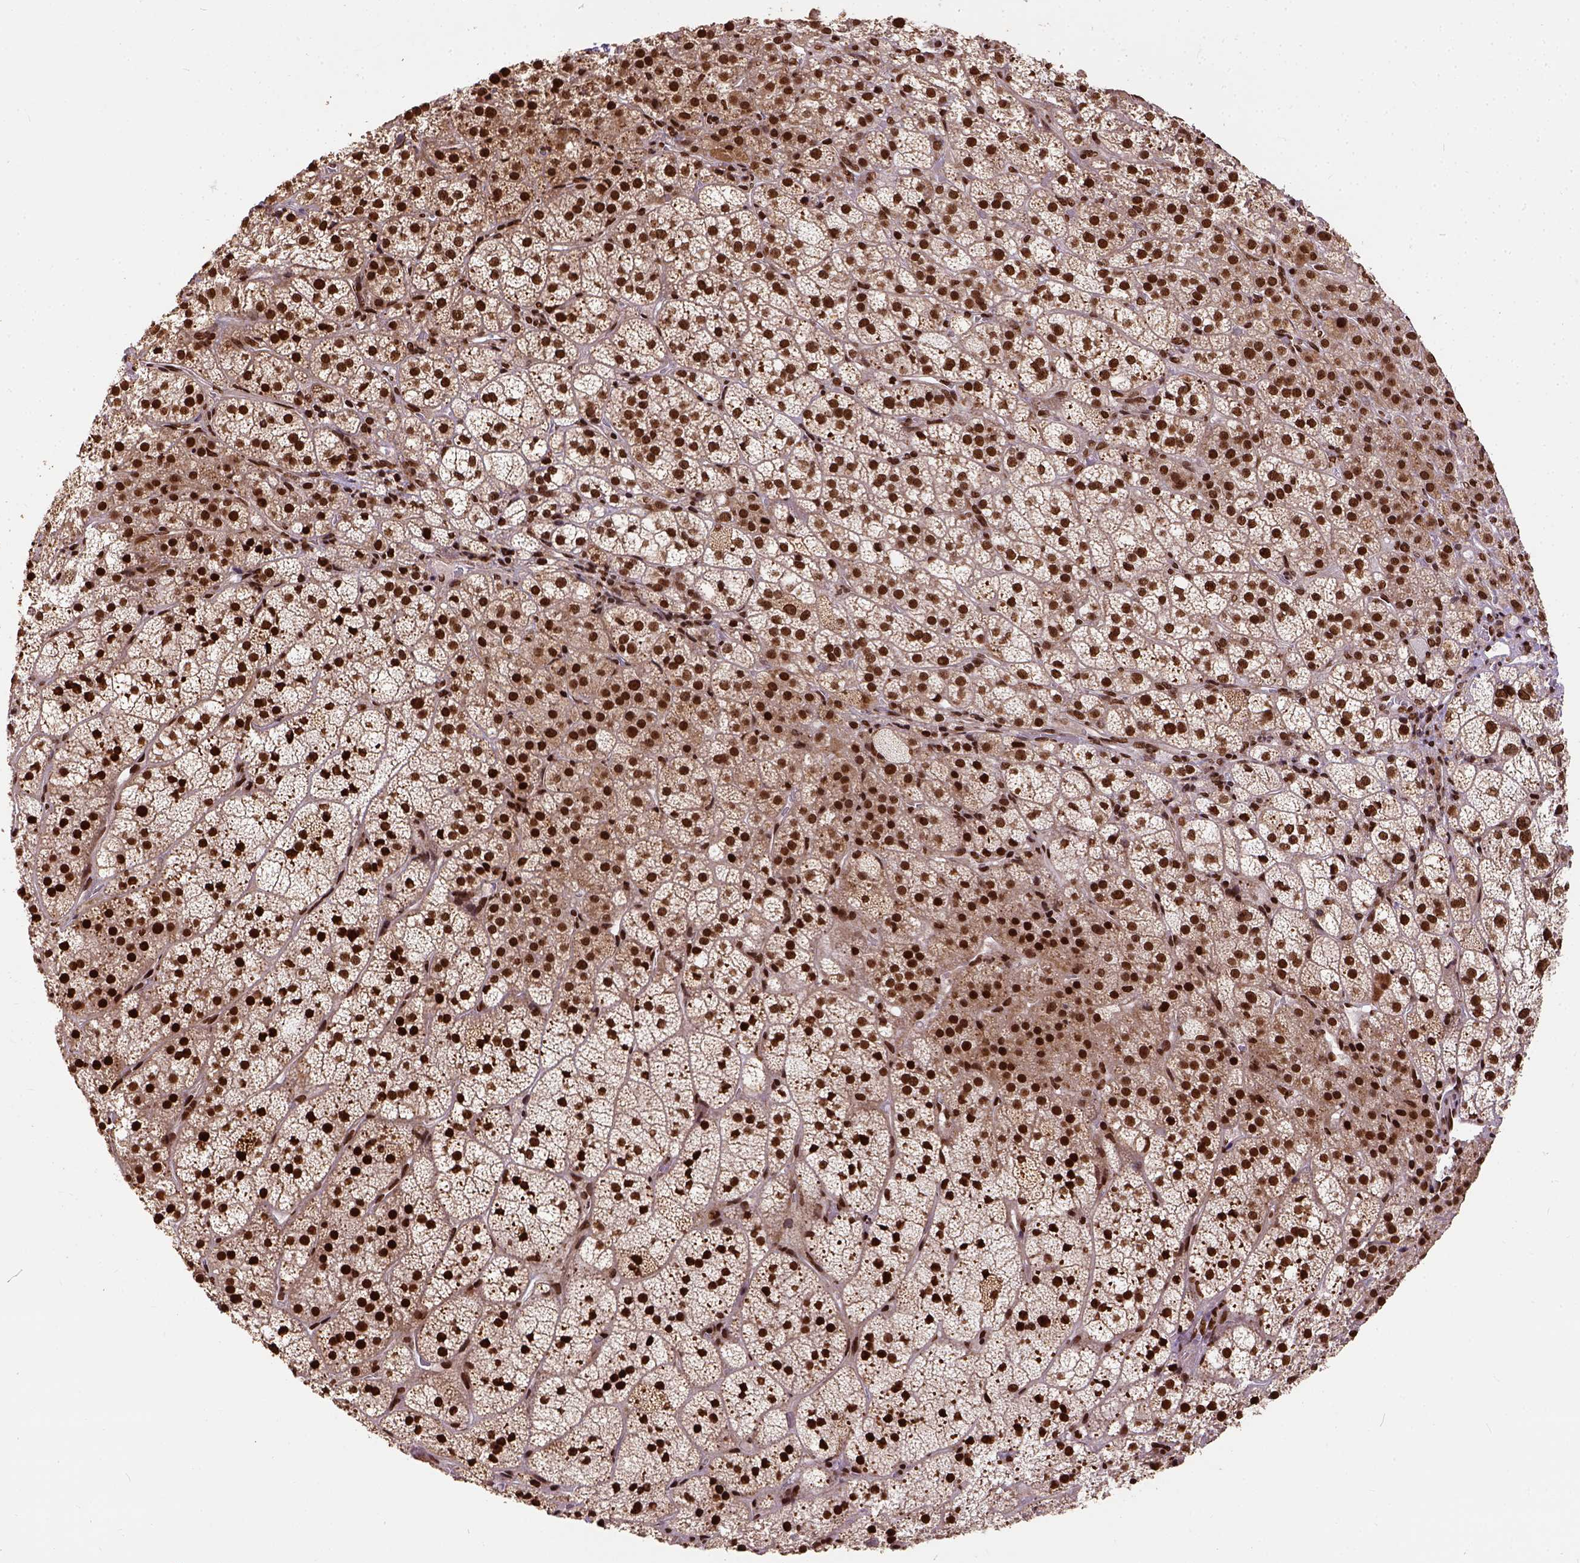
{"staining": {"intensity": "strong", "quantity": ">75%", "location": "nuclear"}, "tissue": "adrenal gland", "cell_type": "Glandular cells", "image_type": "normal", "snomed": [{"axis": "morphology", "description": "Normal tissue, NOS"}, {"axis": "topography", "description": "Adrenal gland"}], "caption": "Immunohistochemistry photomicrograph of unremarkable adrenal gland stained for a protein (brown), which reveals high levels of strong nuclear positivity in about >75% of glandular cells.", "gene": "NACC1", "patient": {"sex": "female", "age": 60}}